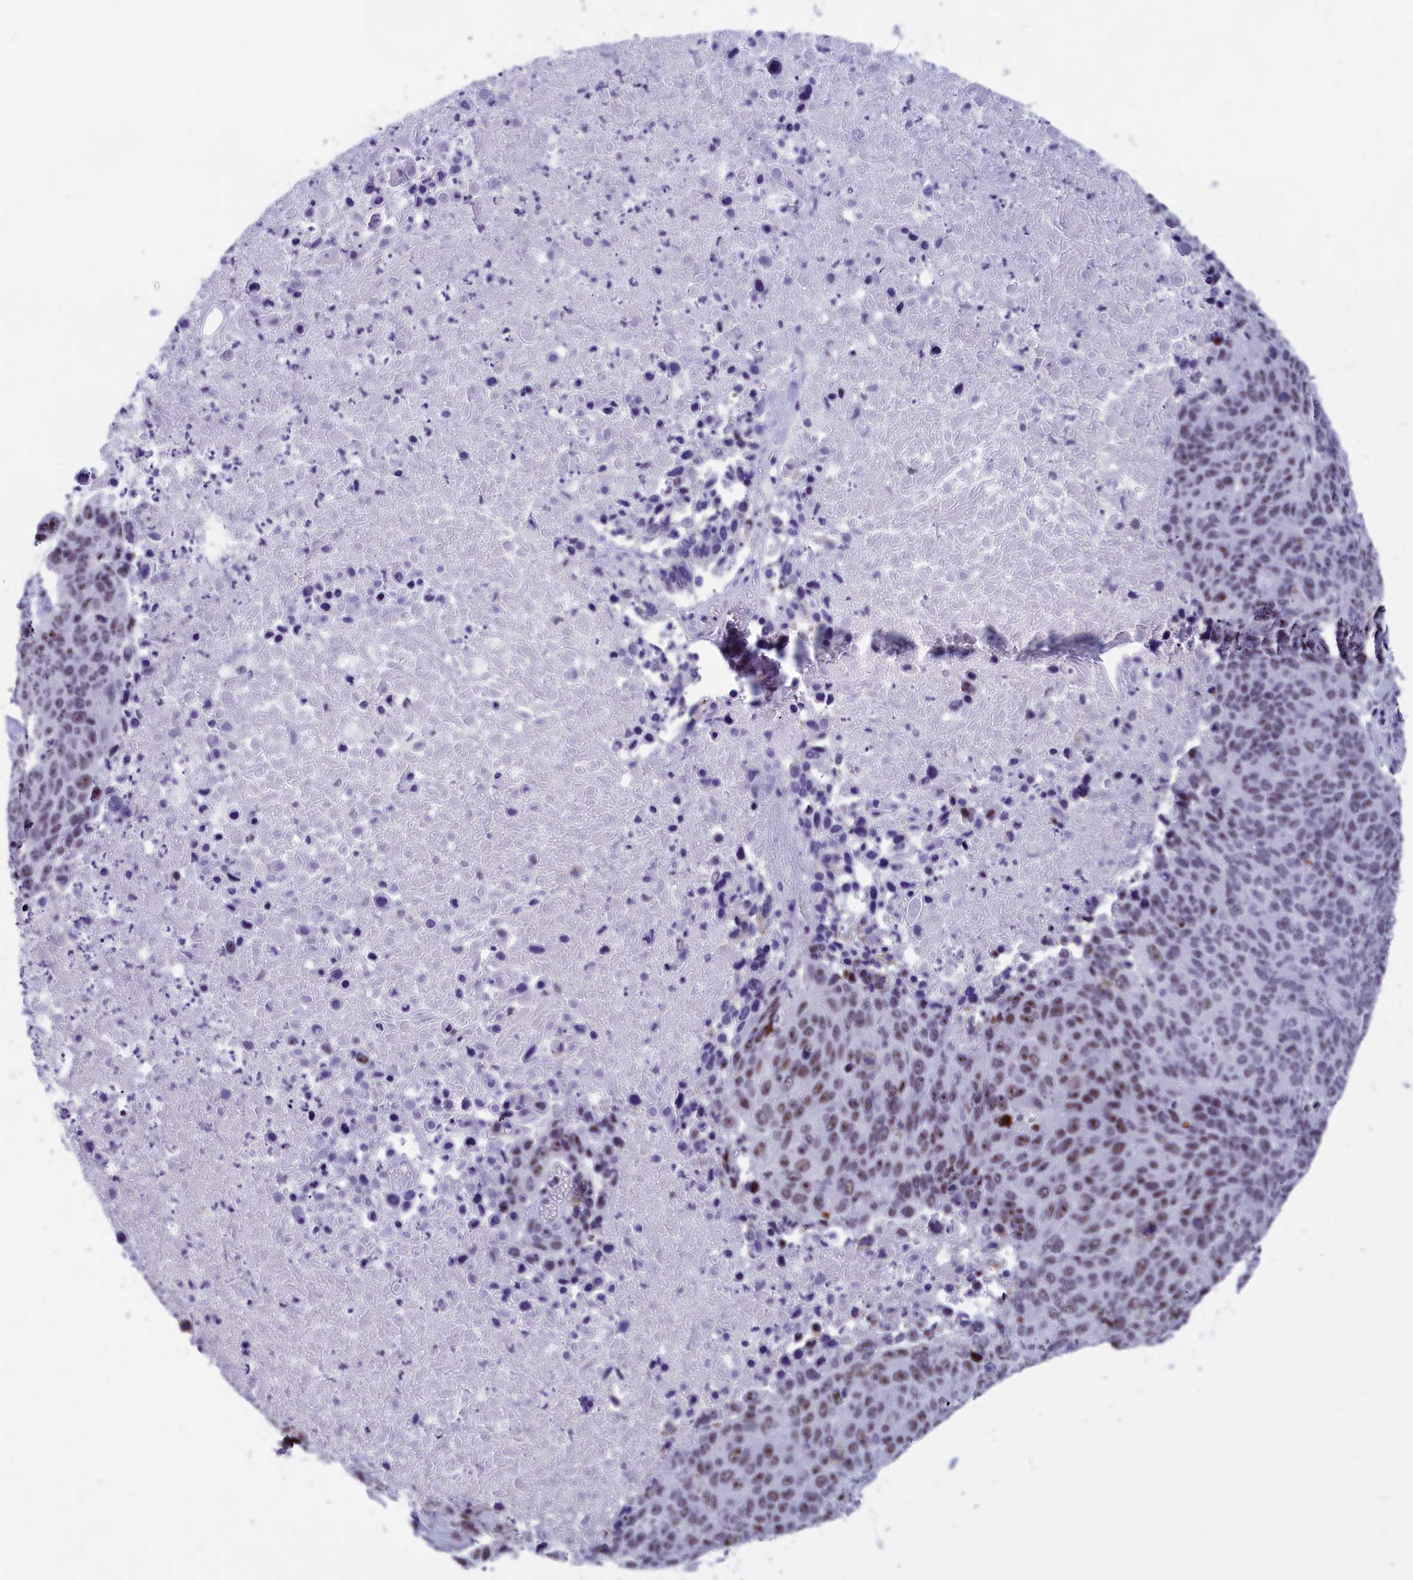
{"staining": {"intensity": "moderate", "quantity": ">75%", "location": "nuclear"}, "tissue": "lung cancer", "cell_type": "Tumor cells", "image_type": "cancer", "snomed": [{"axis": "morphology", "description": "Normal tissue, NOS"}, {"axis": "morphology", "description": "Squamous cell carcinoma, NOS"}, {"axis": "topography", "description": "Lymph node"}, {"axis": "topography", "description": "Lung"}], "caption": "DAB (3,3'-diaminobenzidine) immunohistochemical staining of lung cancer (squamous cell carcinoma) reveals moderate nuclear protein staining in approximately >75% of tumor cells. (Brightfield microscopy of DAB IHC at high magnification).", "gene": "NSA2", "patient": {"sex": "male", "age": 66}}